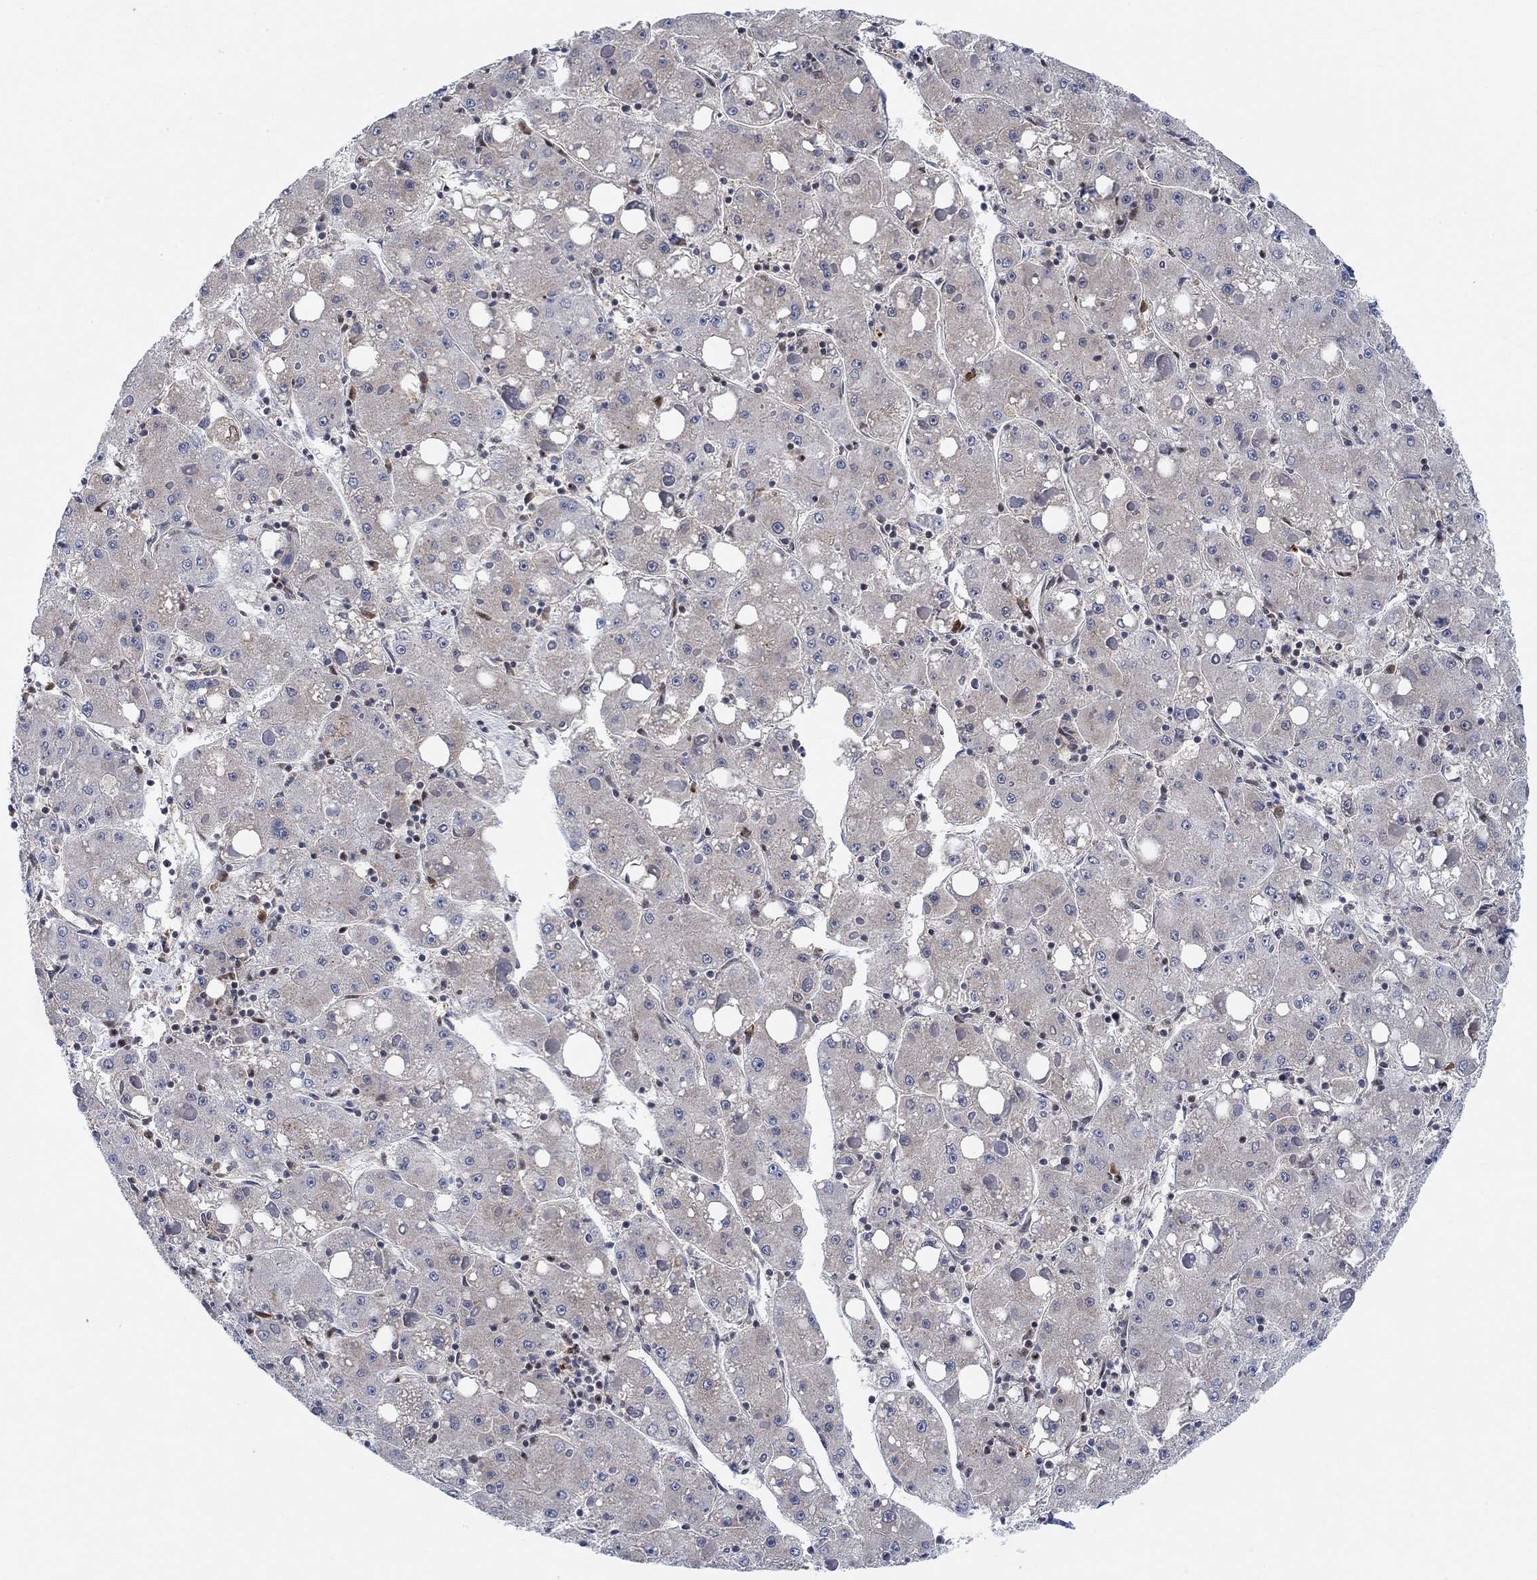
{"staining": {"intensity": "weak", "quantity": "<25%", "location": "cytoplasmic/membranous"}, "tissue": "liver cancer", "cell_type": "Tumor cells", "image_type": "cancer", "snomed": [{"axis": "morphology", "description": "Carcinoma, Hepatocellular, NOS"}, {"axis": "topography", "description": "Liver"}], "caption": "A photomicrograph of human liver cancer (hepatocellular carcinoma) is negative for staining in tumor cells.", "gene": "THAP8", "patient": {"sex": "male", "age": 73}}